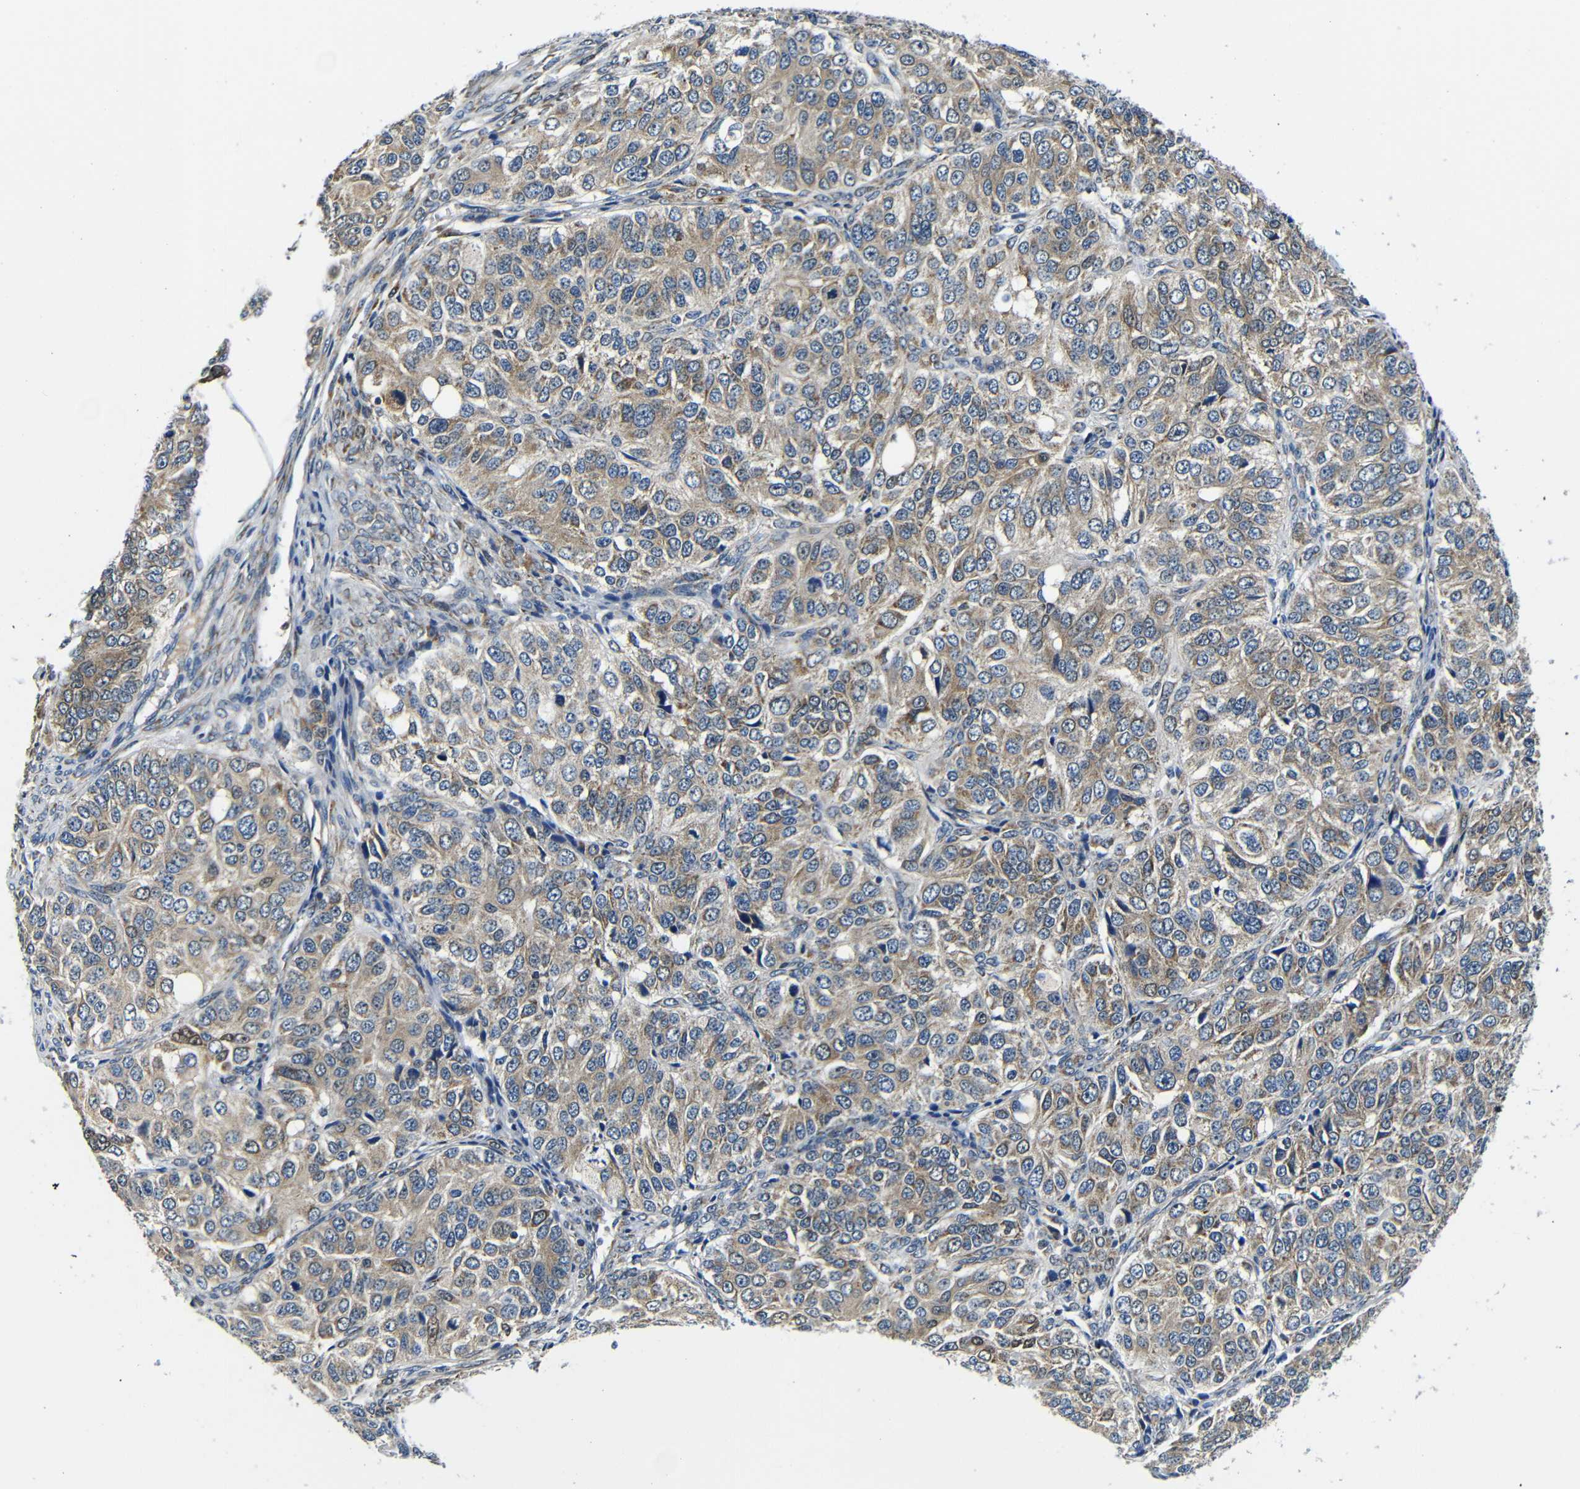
{"staining": {"intensity": "weak", "quantity": "25%-75%", "location": "cytoplasmic/membranous"}, "tissue": "ovarian cancer", "cell_type": "Tumor cells", "image_type": "cancer", "snomed": [{"axis": "morphology", "description": "Carcinoma, endometroid"}, {"axis": "topography", "description": "Ovary"}], "caption": "IHC micrograph of neoplastic tissue: human ovarian cancer (endometroid carcinoma) stained using immunohistochemistry shows low levels of weak protein expression localized specifically in the cytoplasmic/membranous of tumor cells, appearing as a cytoplasmic/membranous brown color.", "gene": "FKBP14", "patient": {"sex": "female", "age": 51}}